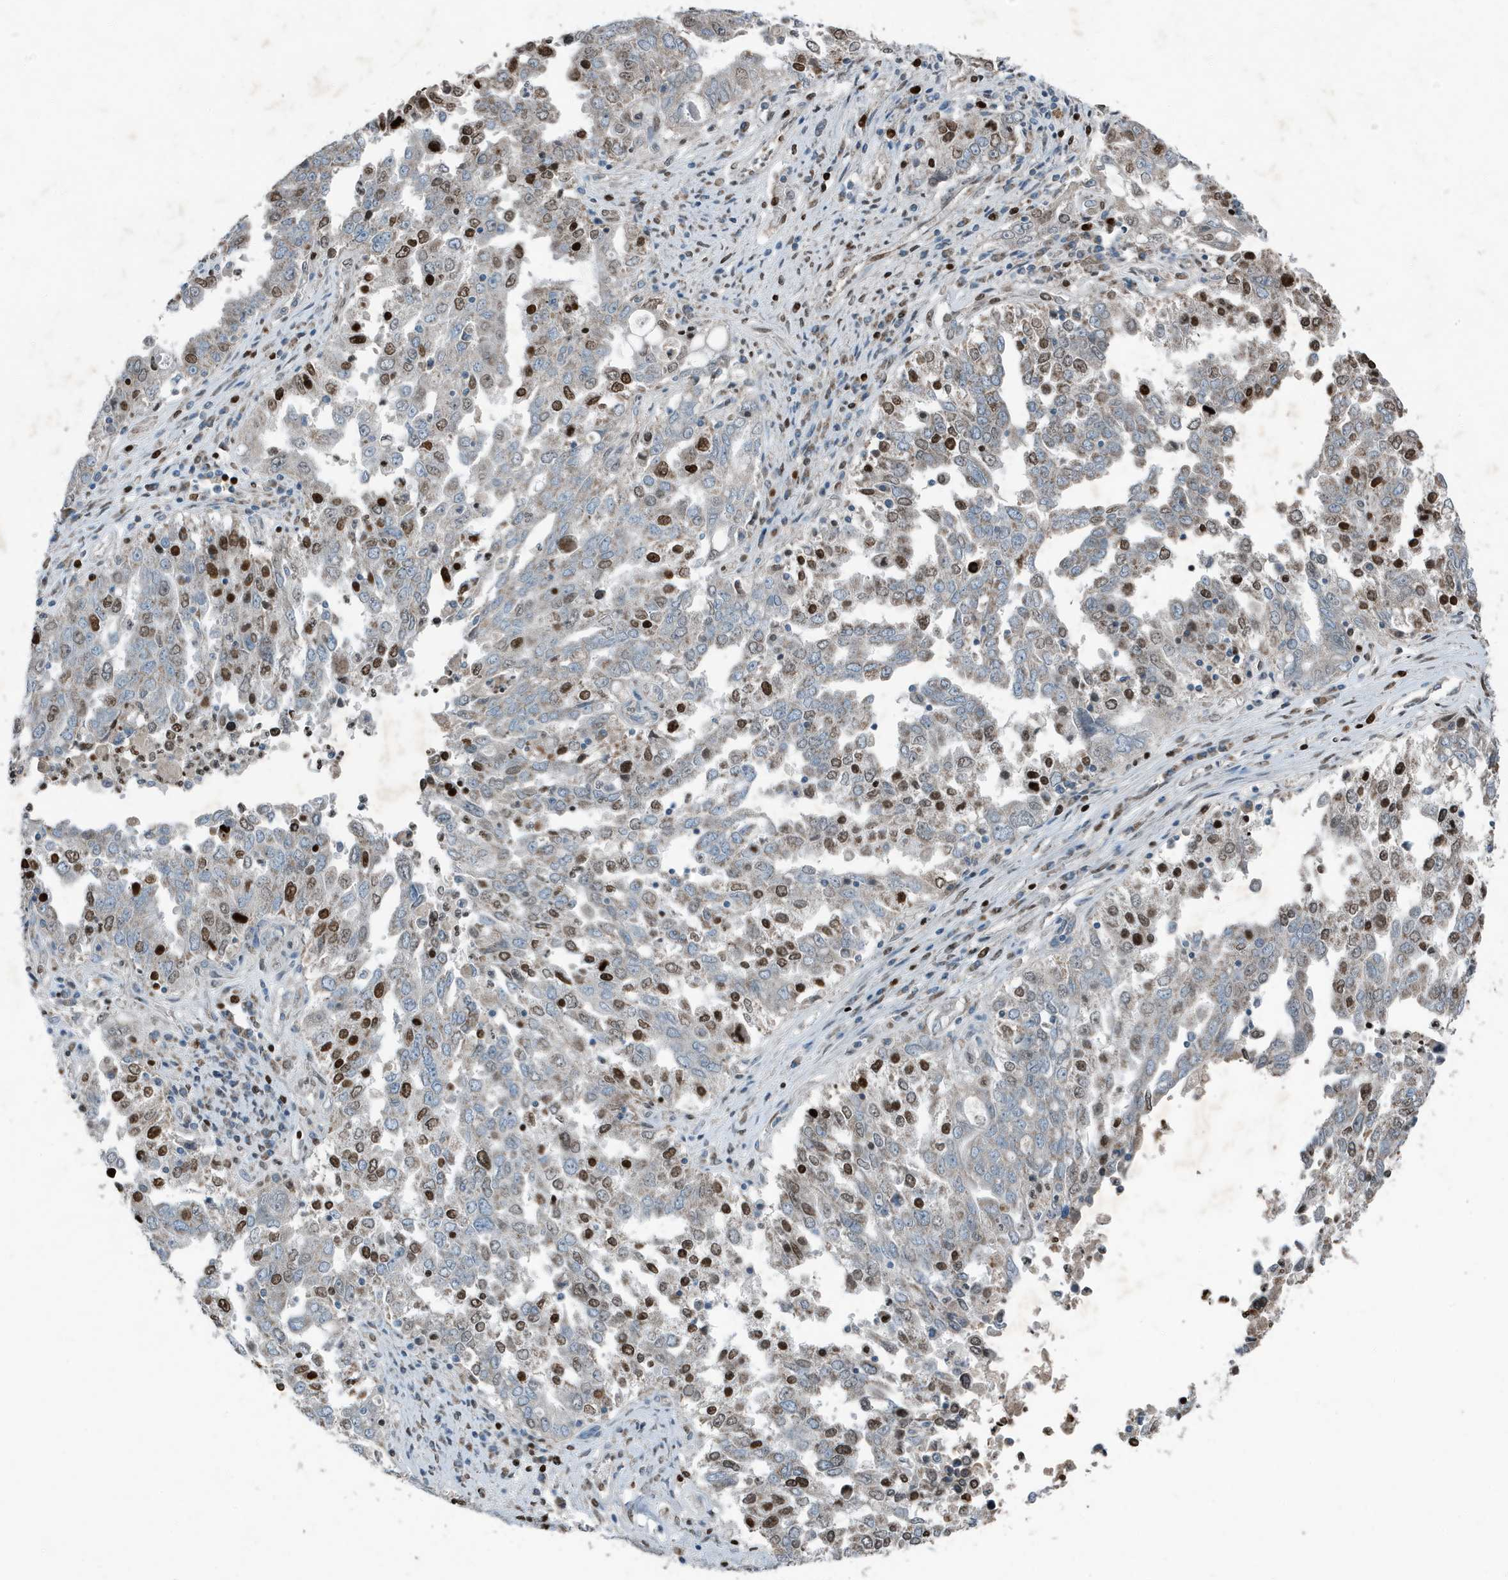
{"staining": {"intensity": "moderate", "quantity": "<25%", "location": "nuclear"}, "tissue": "ovarian cancer", "cell_type": "Tumor cells", "image_type": "cancer", "snomed": [{"axis": "morphology", "description": "Carcinoma, endometroid"}, {"axis": "topography", "description": "Ovary"}], "caption": "Immunohistochemical staining of human ovarian cancer (endometroid carcinoma) exhibits low levels of moderate nuclear protein expression in about <25% of tumor cells. (brown staining indicates protein expression, while blue staining denotes nuclei).", "gene": "MT-CYB", "patient": {"sex": "female", "age": 62}}